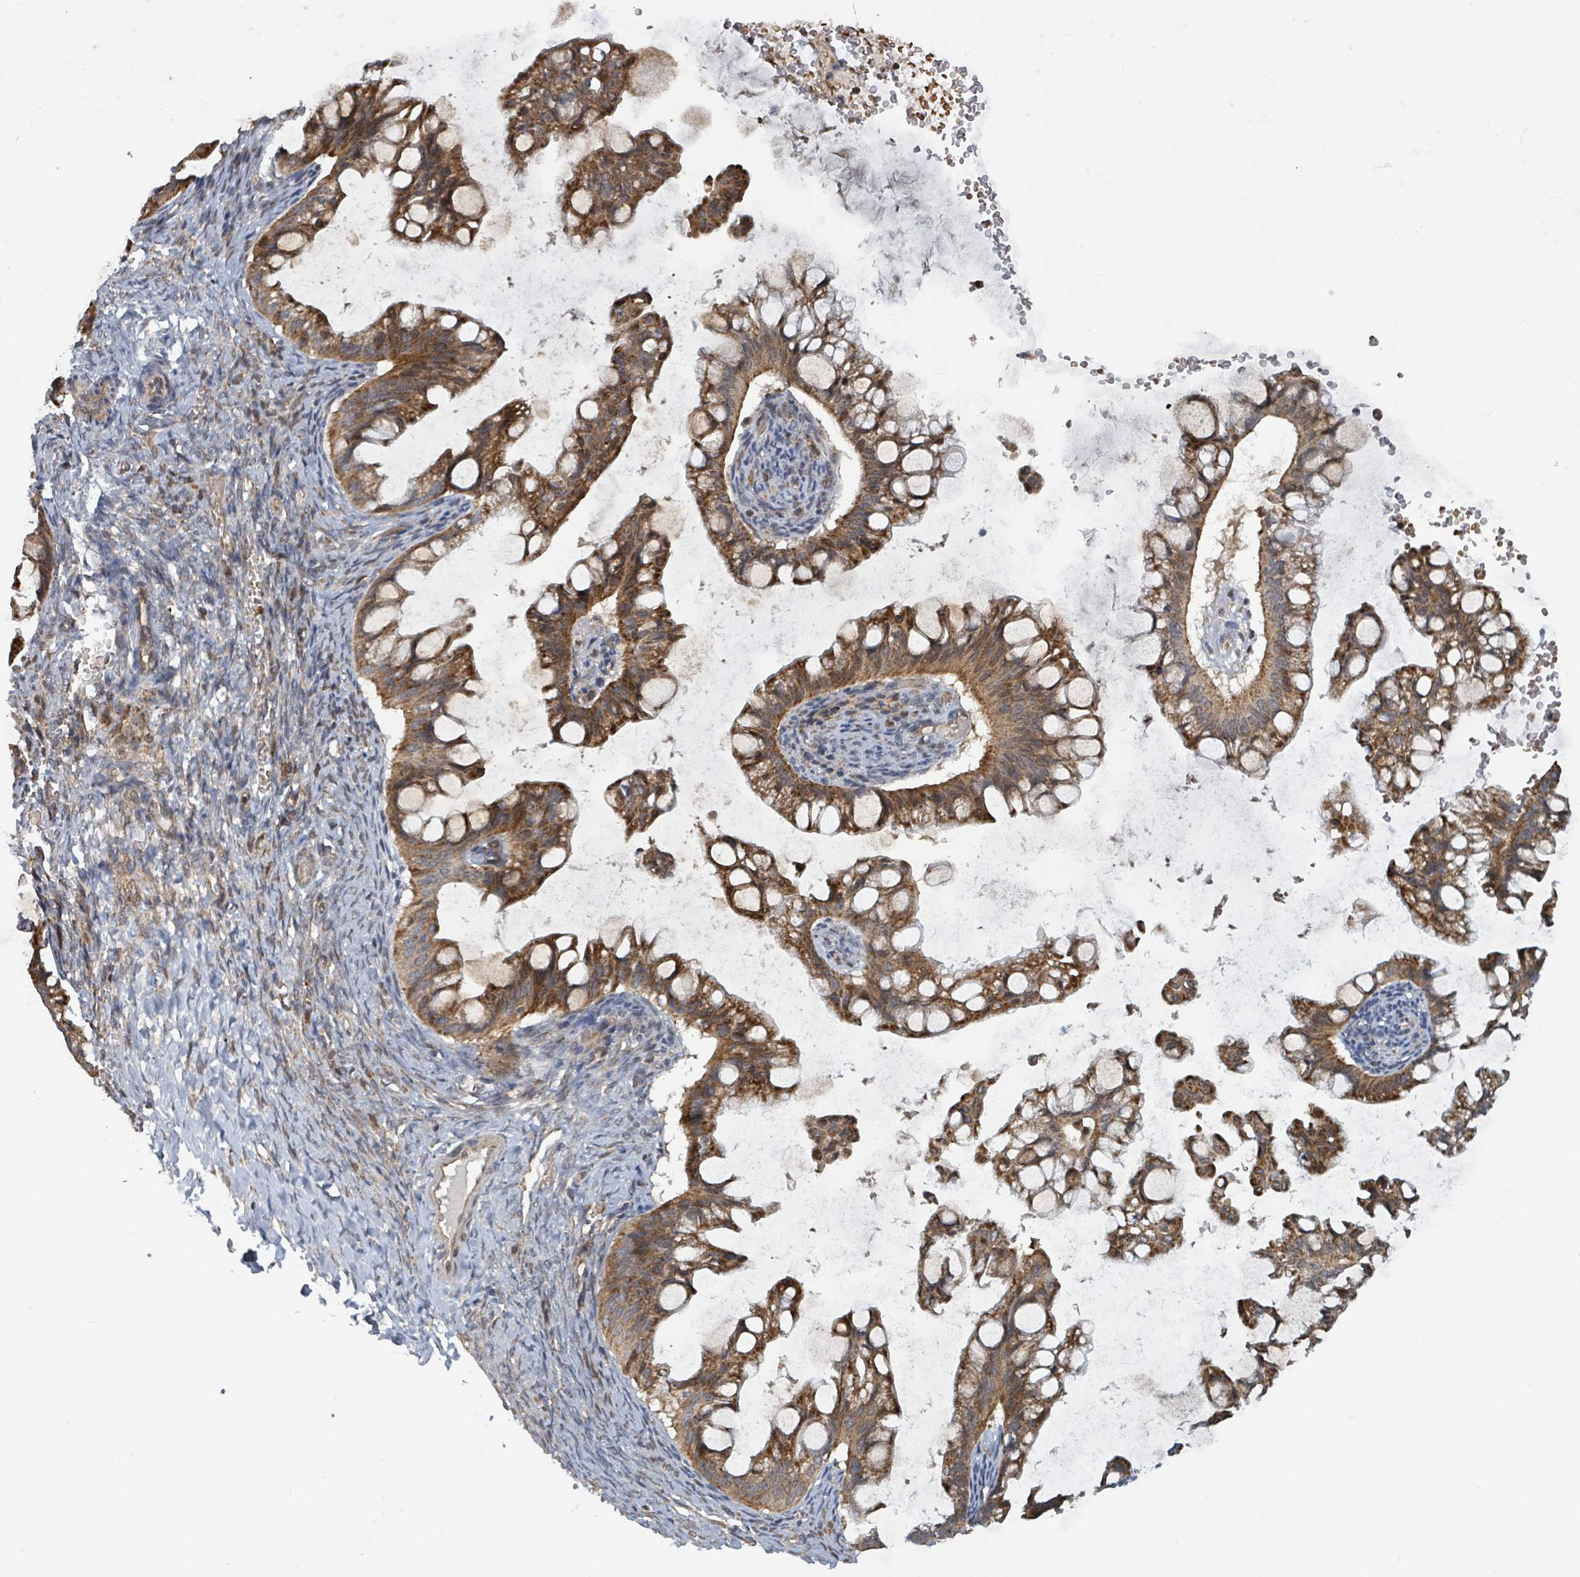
{"staining": {"intensity": "strong", "quantity": ">75%", "location": "cytoplasmic/membranous"}, "tissue": "ovarian cancer", "cell_type": "Tumor cells", "image_type": "cancer", "snomed": [{"axis": "morphology", "description": "Cystadenocarcinoma, mucinous, NOS"}, {"axis": "topography", "description": "Ovary"}], "caption": "A brown stain labels strong cytoplasmic/membranous positivity of a protein in ovarian cancer (mucinous cystadenocarcinoma) tumor cells.", "gene": "HIVEP1", "patient": {"sex": "female", "age": 73}}